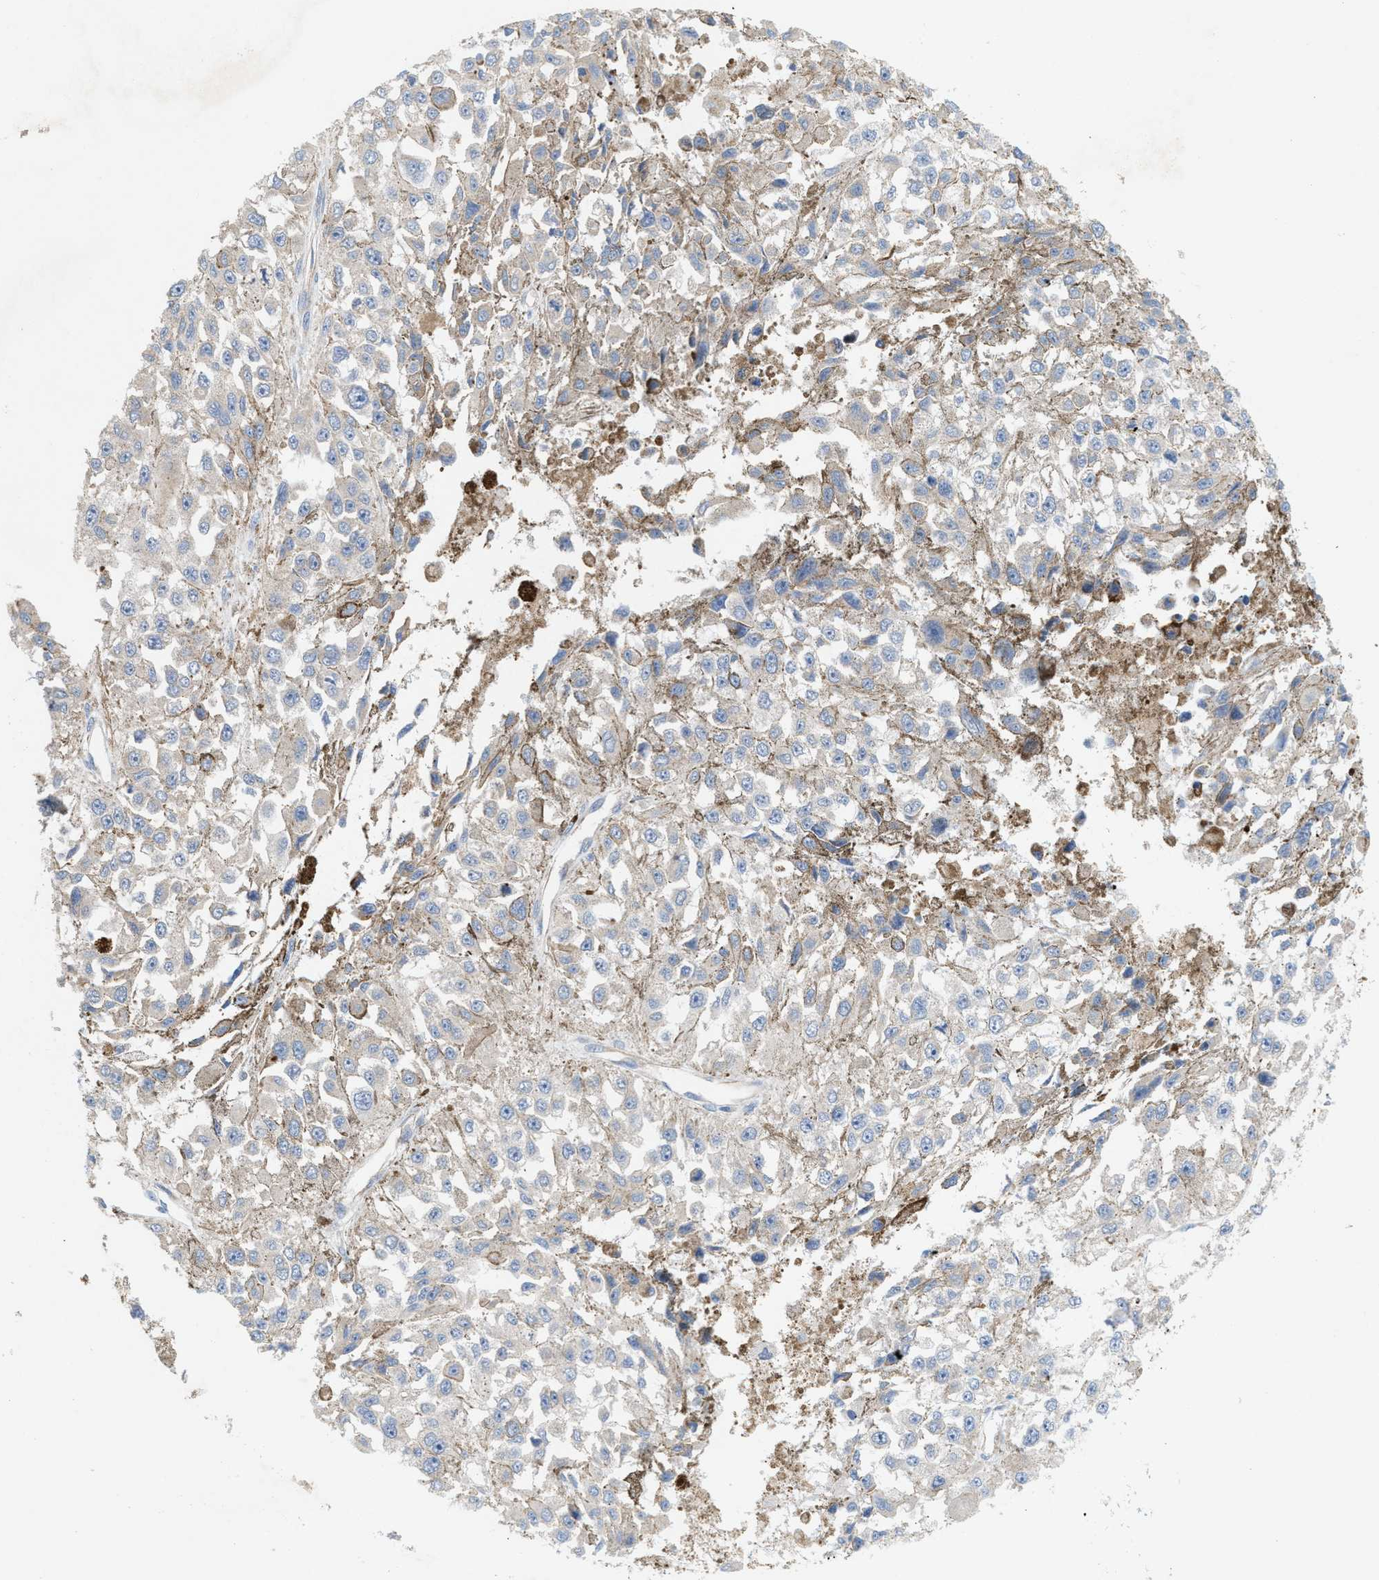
{"staining": {"intensity": "negative", "quantity": "none", "location": "none"}, "tissue": "melanoma", "cell_type": "Tumor cells", "image_type": "cancer", "snomed": [{"axis": "morphology", "description": "Malignant melanoma, Metastatic site"}, {"axis": "topography", "description": "Lymph node"}], "caption": "Tumor cells show no significant staining in melanoma.", "gene": "UBAP2", "patient": {"sex": "male", "age": 59}}